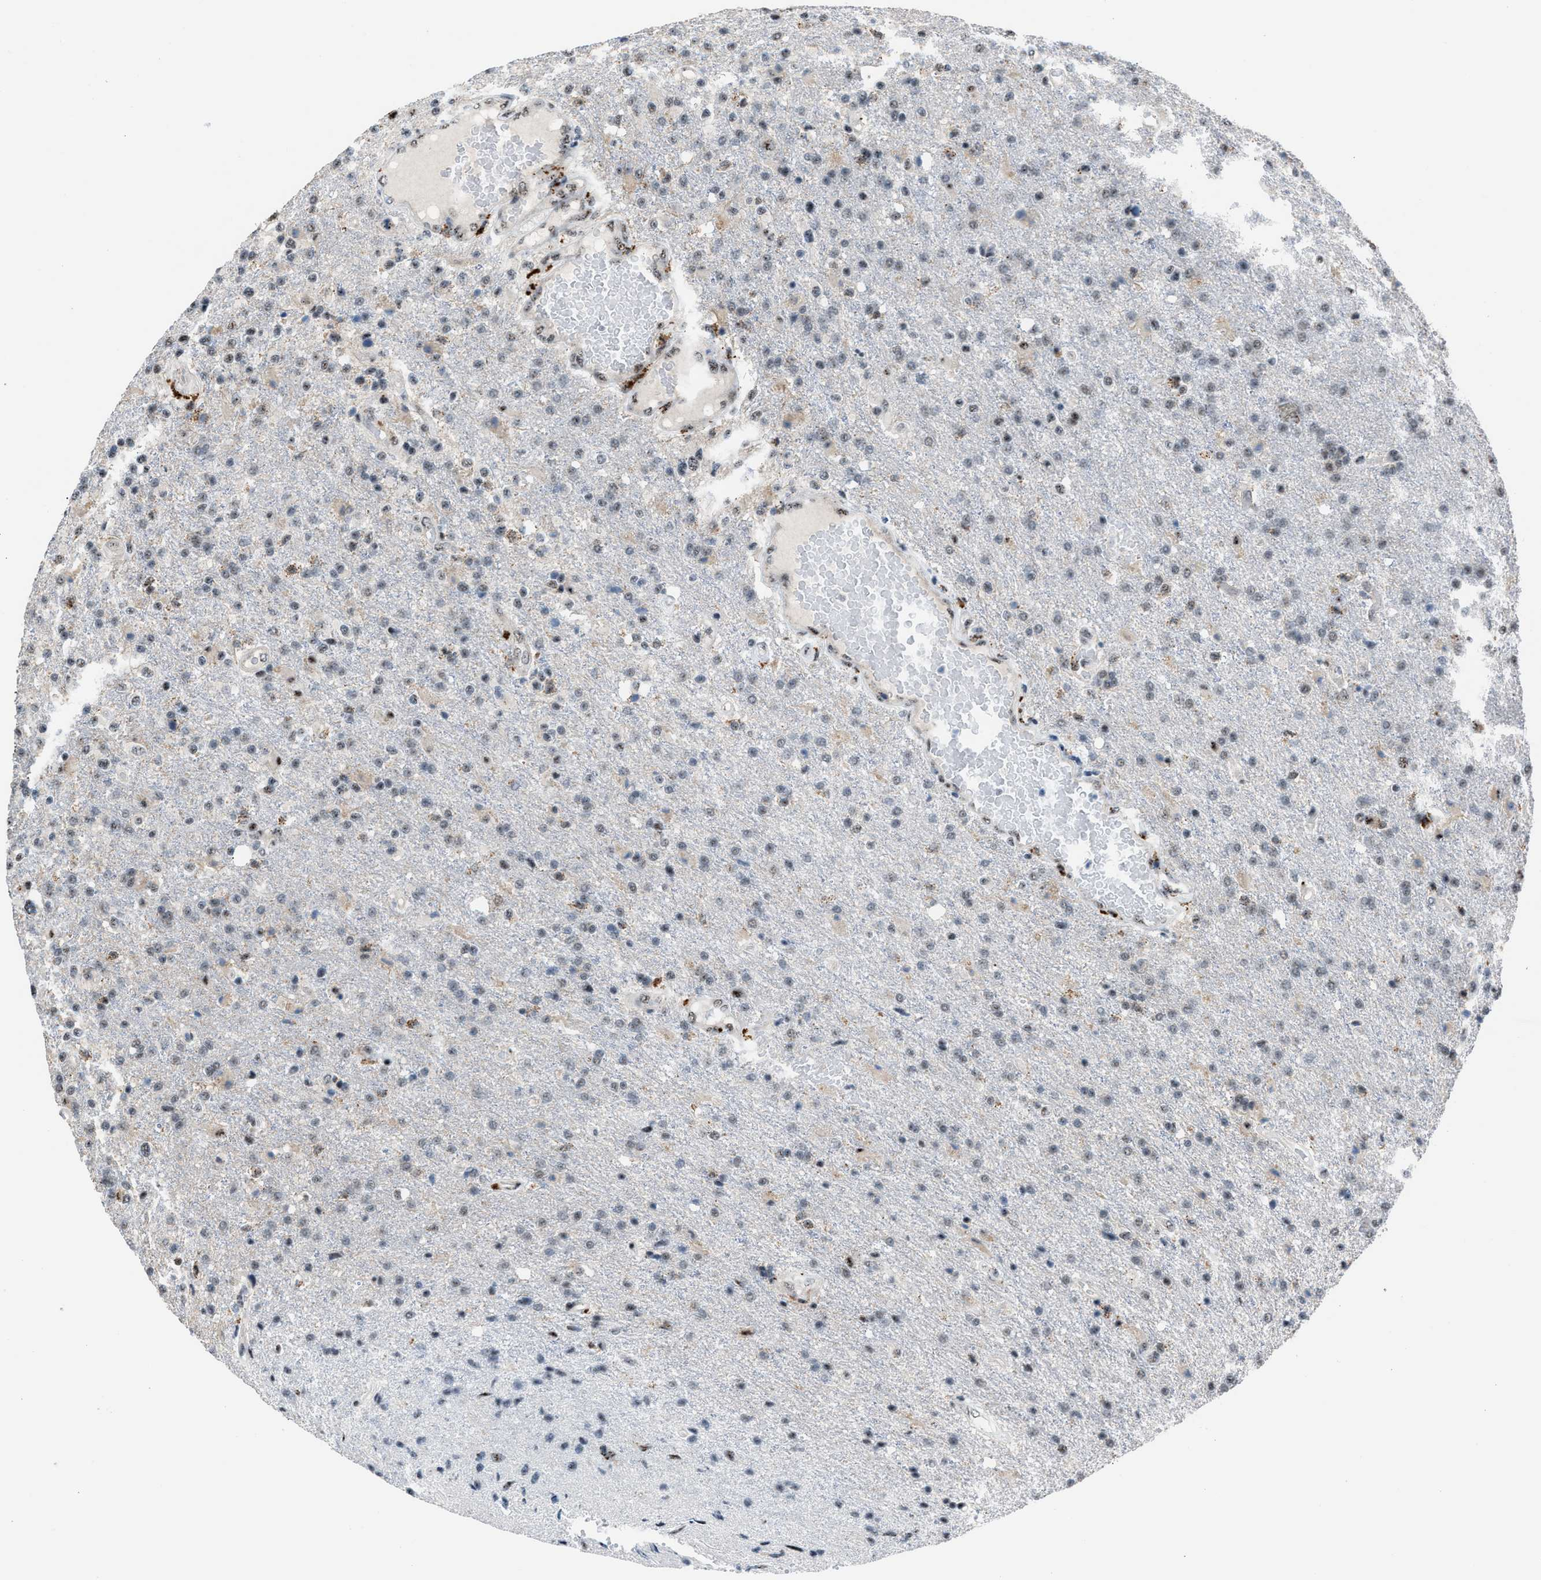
{"staining": {"intensity": "weak", "quantity": "<25%", "location": "nuclear"}, "tissue": "glioma", "cell_type": "Tumor cells", "image_type": "cancer", "snomed": [{"axis": "morphology", "description": "Glioma, malignant, High grade"}, {"axis": "topography", "description": "Brain"}], "caption": "Glioma was stained to show a protein in brown. There is no significant staining in tumor cells. Brightfield microscopy of immunohistochemistry stained with DAB (brown) and hematoxylin (blue), captured at high magnification.", "gene": "CENPP", "patient": {"sex": "male", "age": 72}}